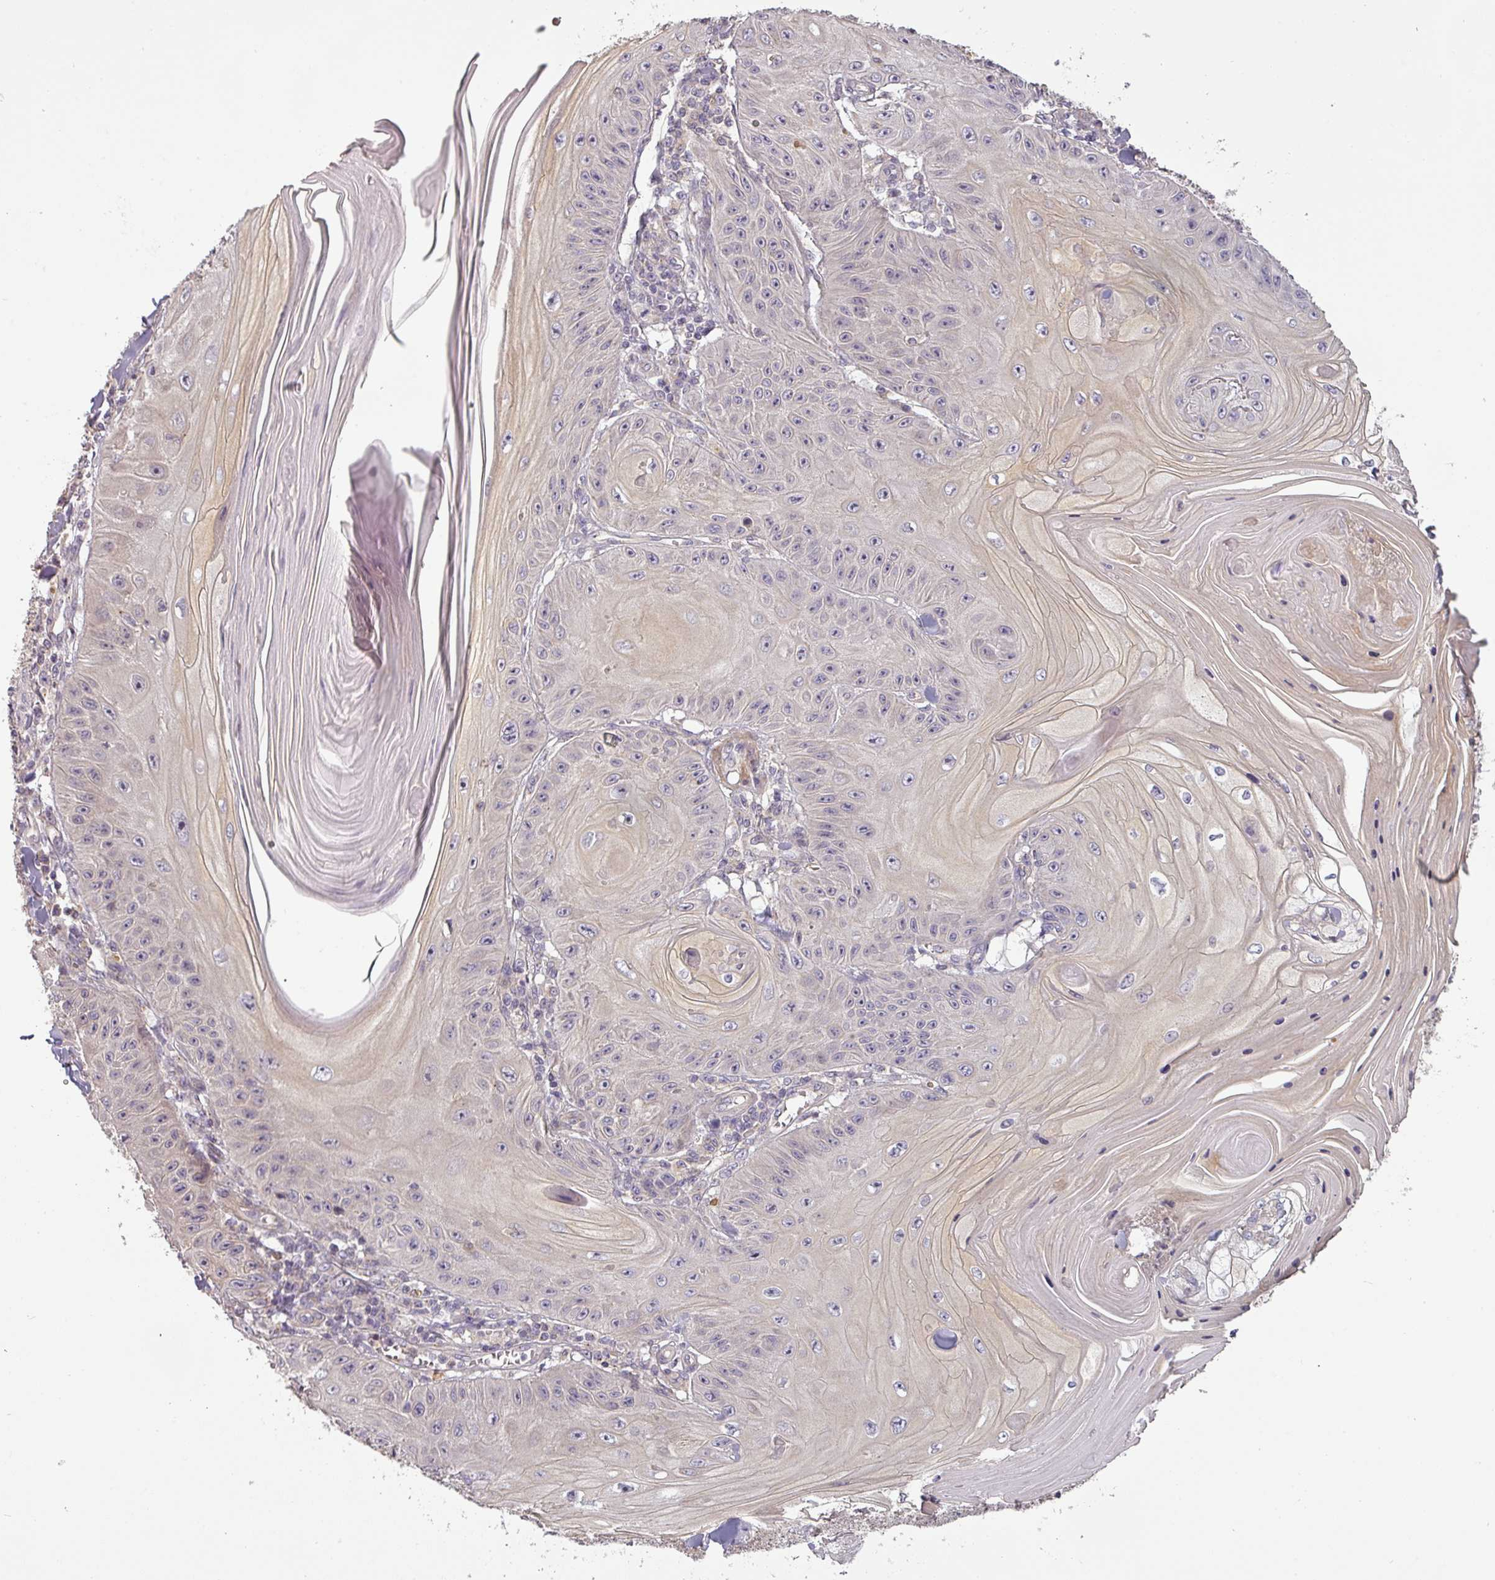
{"staining": {"intensity": "negative", "quantity": "none", "location": "none"}, "tissue": "skin cancer", "cell_type": "Tumor cells", "image_type": "cancer", "snomed": [{"axis": "morphology", "description": "Squamous cell carcinoma, NOS"}, {"axis": "topography", "description": "Skin"}], "caption": "Tumor cells are negative for protein expression in human squamous cell carcinoma (skin). (DAB (3,3'-diaminobenzidine) IHC visualized using brightfield microscopy, high magnification).", "gene": "NIN", "patient": {"sex": "female", "age": 78}}